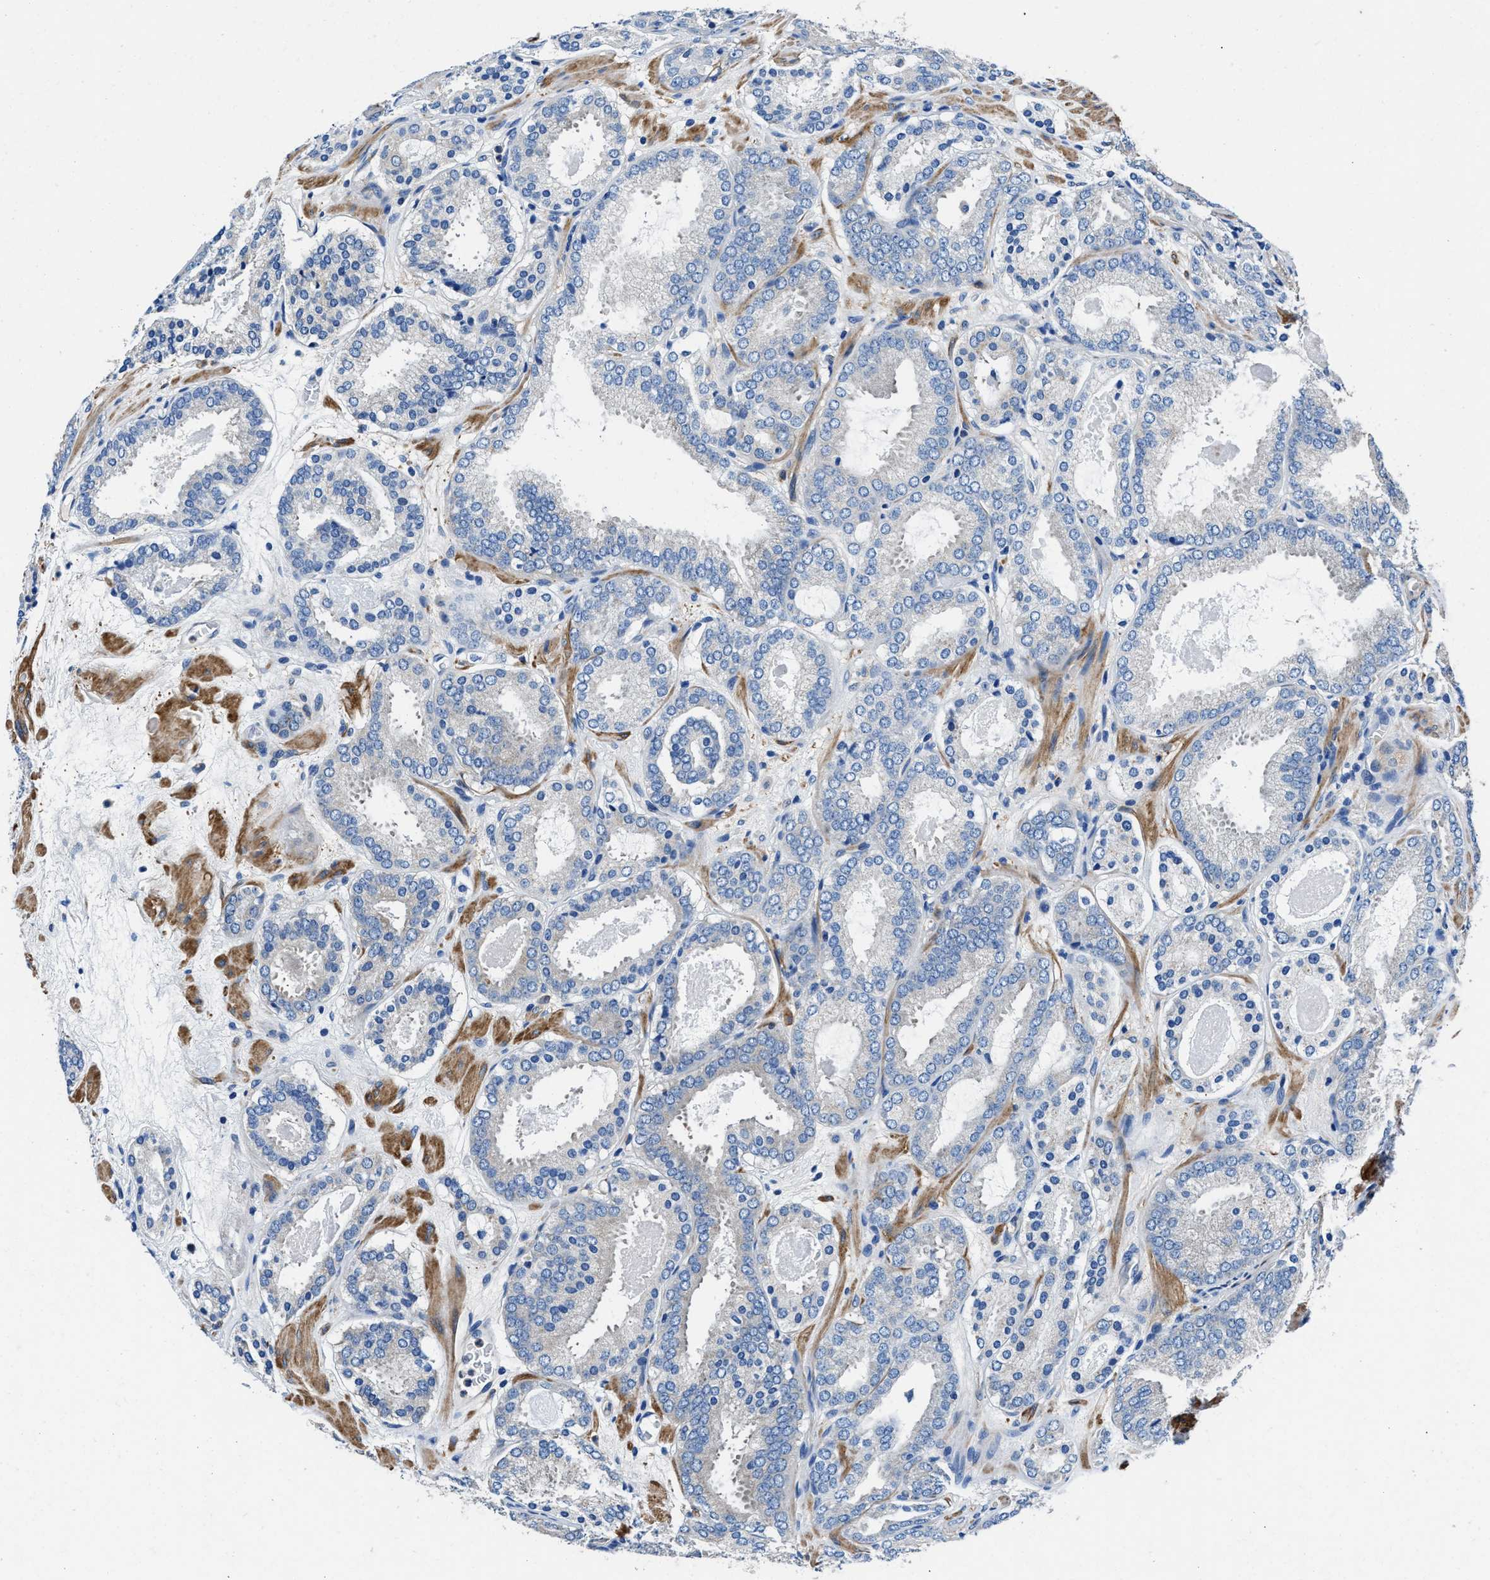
{"staining": {"intensity": "negative", "quantity": "none", "location": "none"}, "tissue": "prostate cancer", "cell_type": "Tumor cells", "image_type": "cancer", "snomed": [{"axis": "morphology", "description": "Adenocarcinoma, Low grade"}, {"axis": "topography", "description": "Prostate"}], "caption": "The micrograph exhibits no significant staining in tumor cells of adenocarcinoma (low-grade) (prostate). The staining was performed using DAB (3,3'-diaminobenzidine) to visualize the protein expression in brown, while the nuclei were stained in blue with hematoxylin (Magnification: 20x).", "gene": "NEU1", "patient": {"sex": "male", "age": 69}}